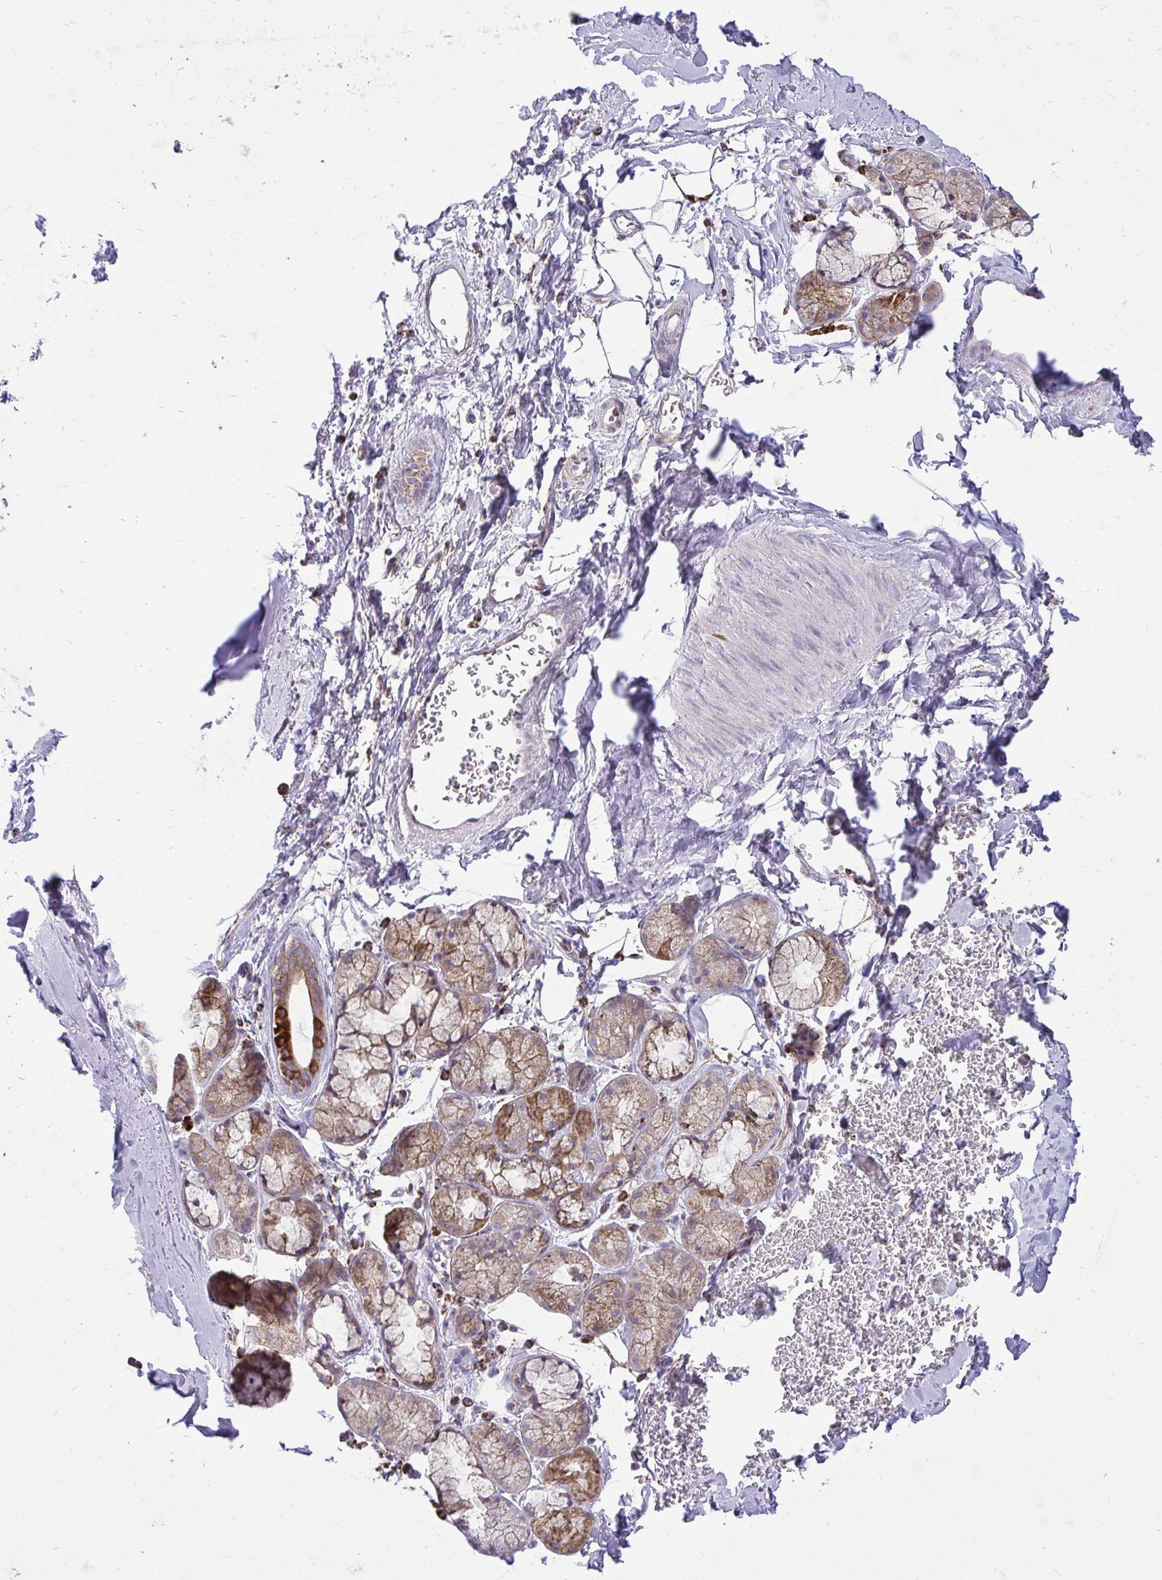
{"staining": {"intensity": "moderate", "quantity": "<25%", "location": "cytoplasmic/membranous"}, "tissue": "adipose tissue", "cell_type": "Adipocytes", "image_type": "normal", "snomed": [{"axis": "morphology", "description": "Normal tissue, NOS"}, {"axis": "topography", "description": "Lymph node"}, {"axis": "topography", "description": "Cartilage tissue"}, {"axis": "topography", "description": "Bronchus"}], "caption": "Benign adipose tissue was stained to show a protein in brown. There is low levels of moderate cytoplasmic/membranous expression in approximately <25% of adipocytes. Ihc stains the protein of interest in brown and the nuclei are stained blue.", "gene": "SPTBN2", "patient": {"sex": "female", "age": 70}}